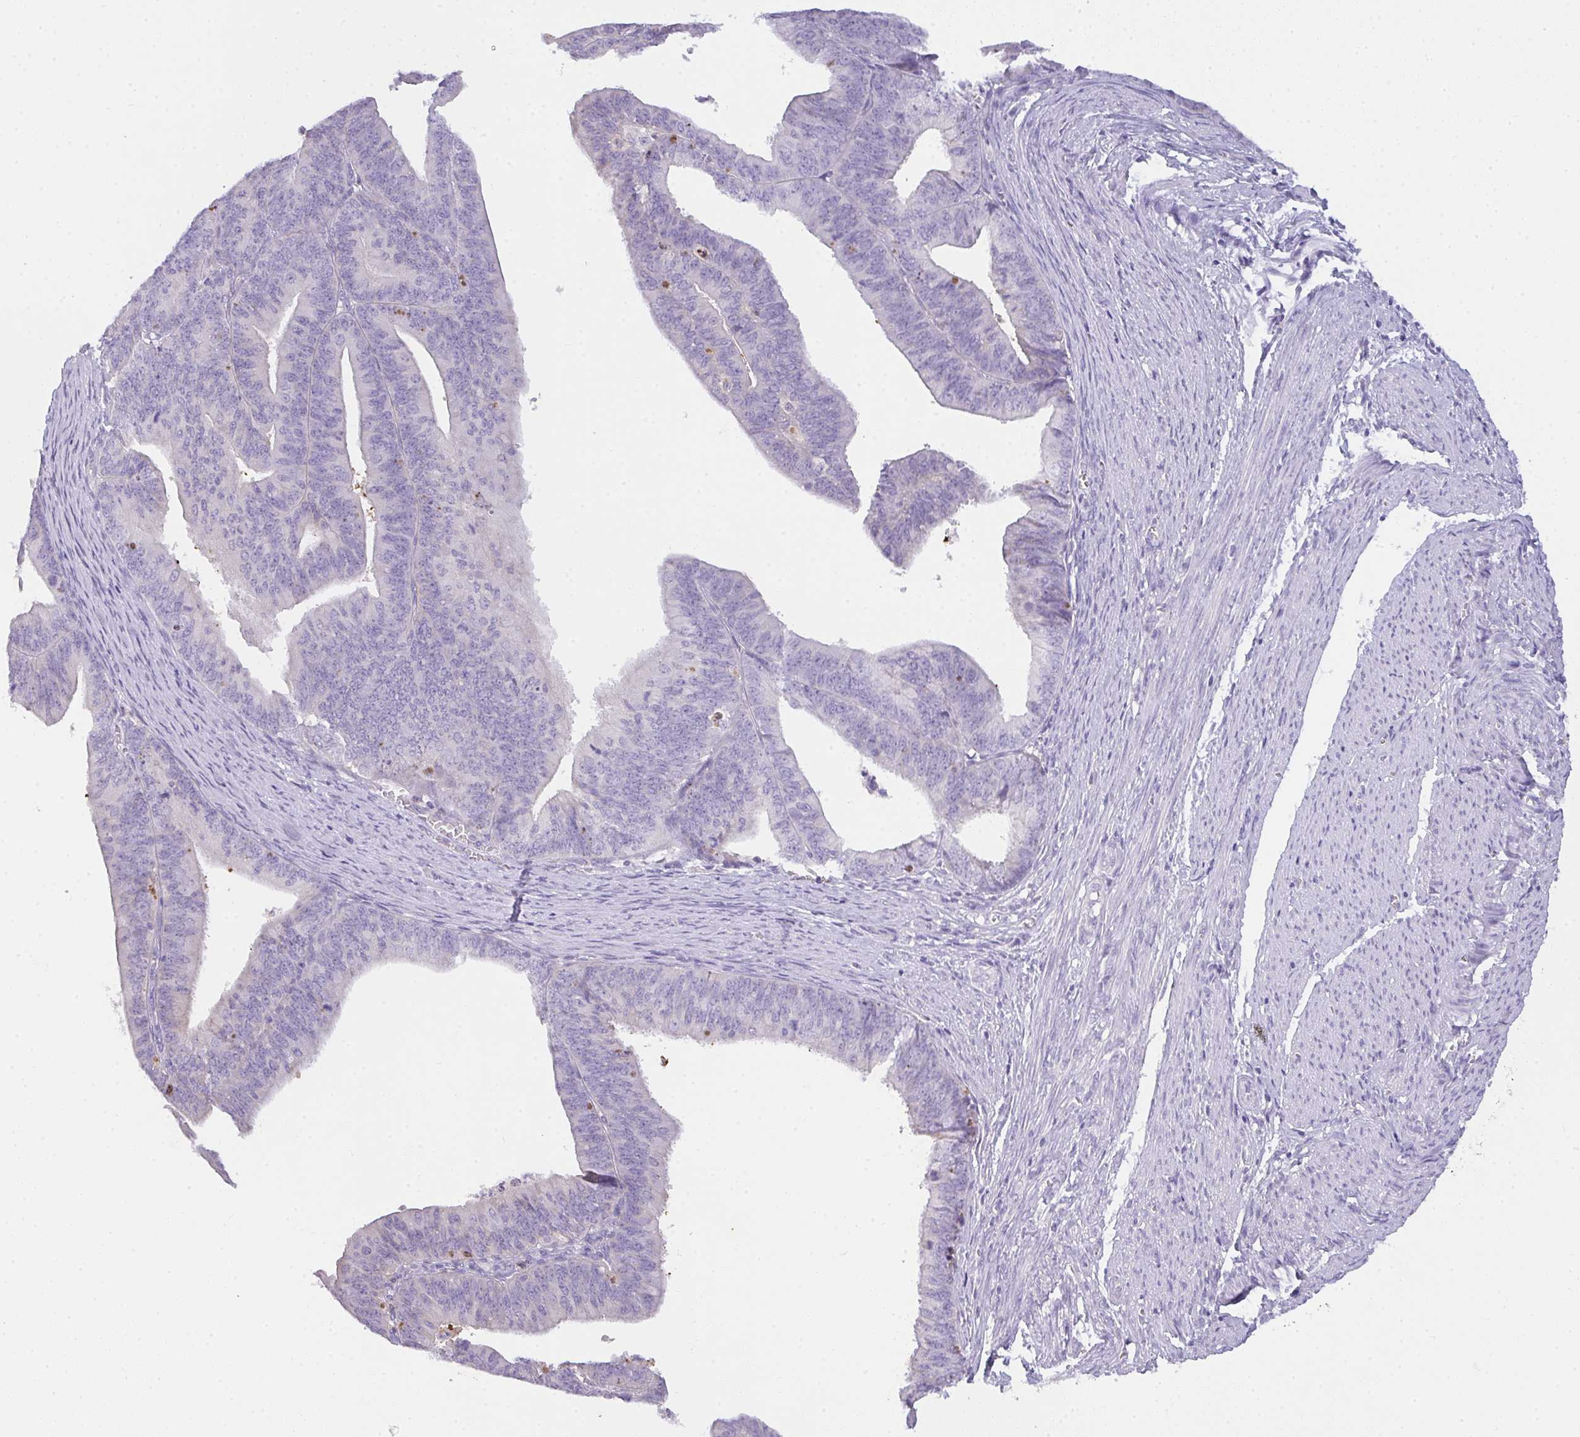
{"staining": {"intensity": "weak", "quantity": "<25%", "location": "cytoplasmic/membranous"}, "tissue": "endometrial cancer", "cell_type": "Tumor cells", "image_type": "cancer", "snomed": [{"axis": "morphology", "description": "Adenocarcinoma, NOS"}, {"axis": "topography", "description": "Endometrium"}], "caption": "Image shows no significant protein staining in tumor cells of endometrial adenocarcinoma. The staining is performed using DAB brown chromogen with nuclei counter-stained in using hematoxylin.", "gene": "COX7B", "patient": {"sex": "female", "age": 73}}